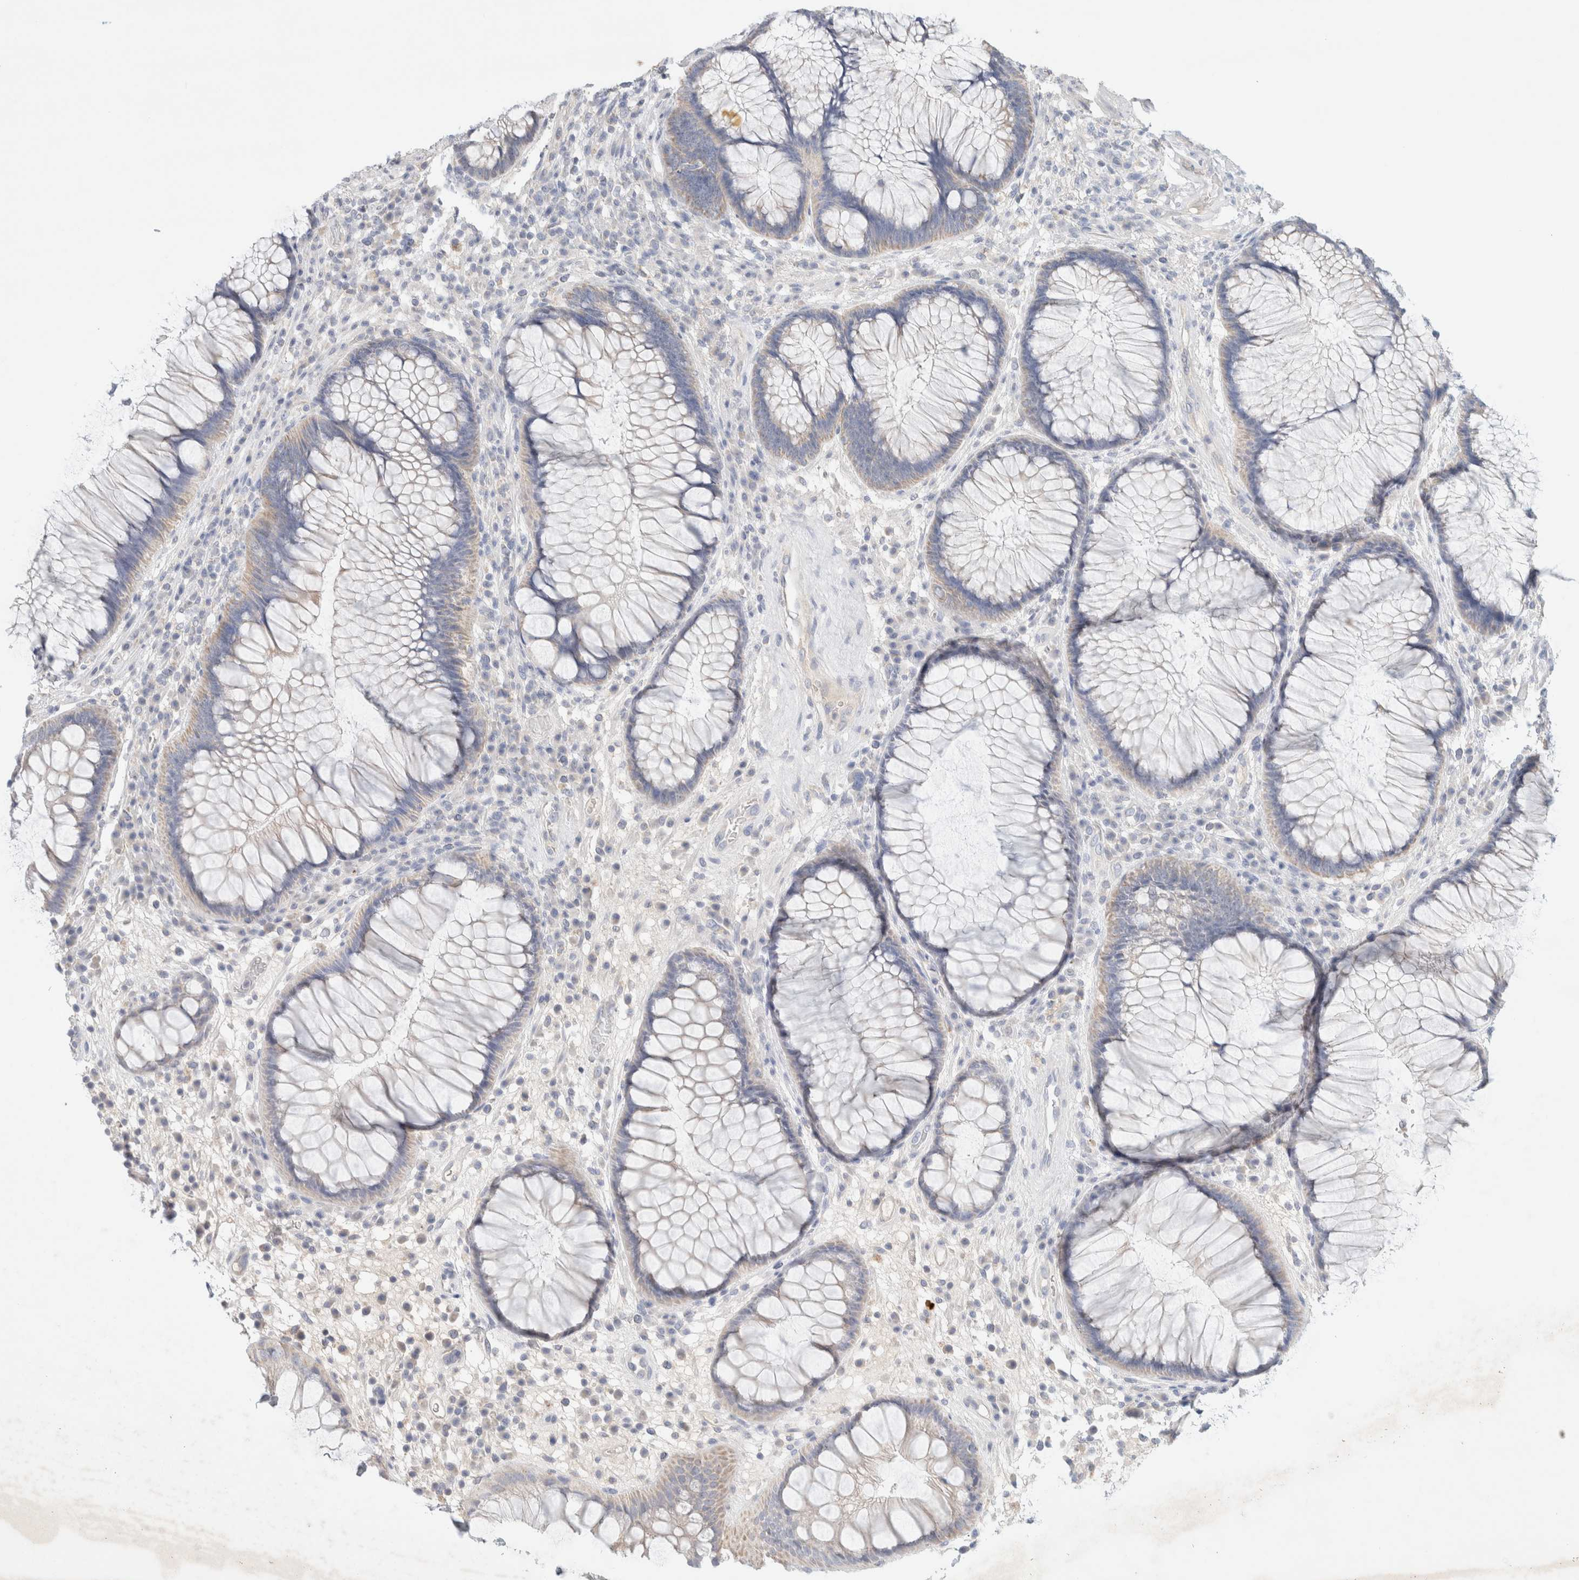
{"staining": {"intensity": "weak", "quantity": "<25%", "location": "cytoplasmic/membranous"}, "tissue": "rectum", "cell_type": "Glandular cells", "image_type": "normal", "snomed": [{"axis": "morphology", "description": "Normal tissue, NOS"}, {"axis": "topography", "description": "Rectum"}], "caption": "Immunohistochemistry (IHC) of benign human rectum demonstrates no expression in glandular cells. (DAB immunohistochemistry visualized using brightfield microscopy, high magnification).", "gene": "HEXD", "patient": {"sex": "male", "age": 51}}